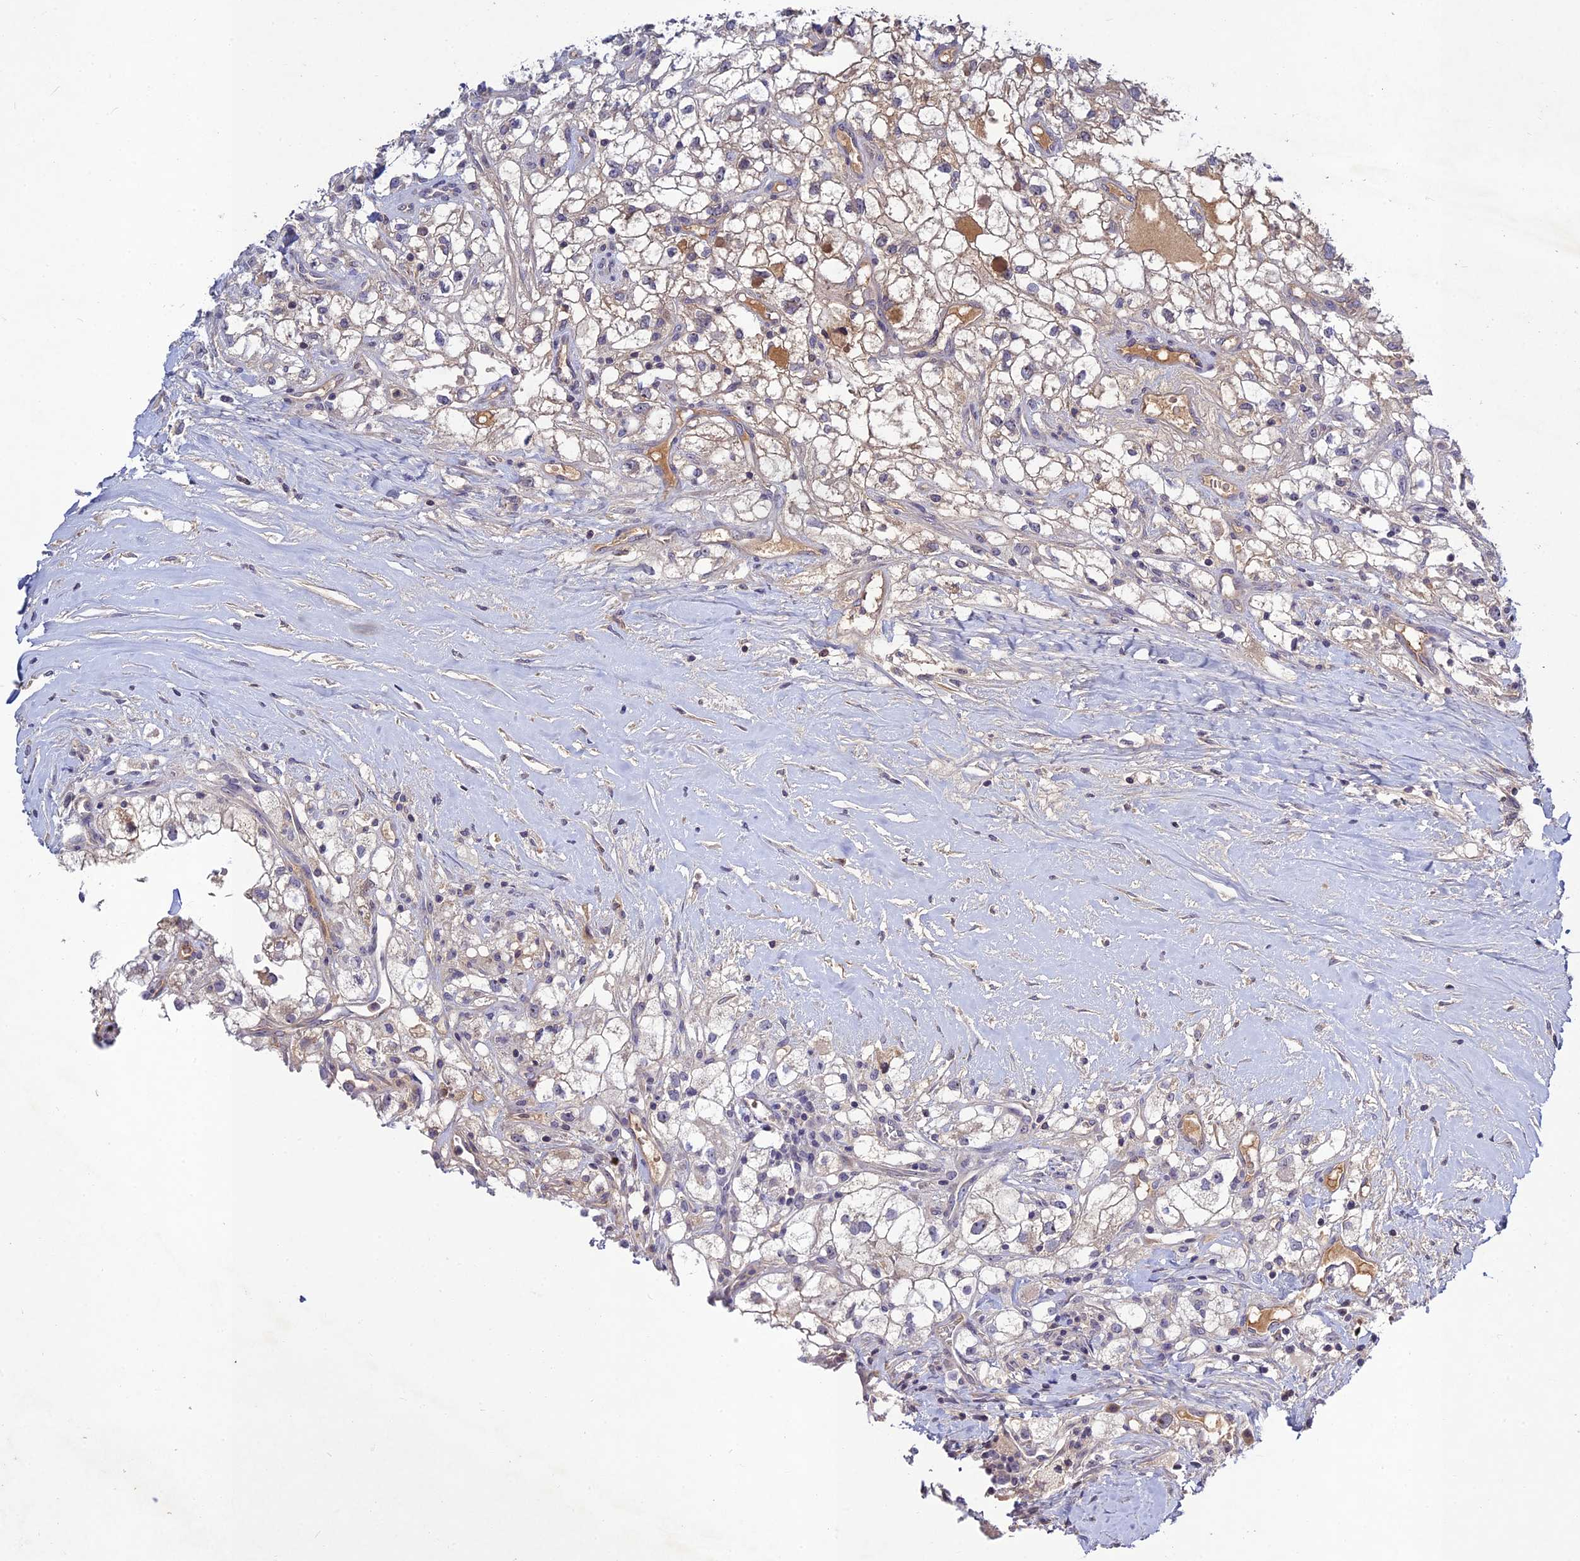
{"staining": {"intensity": "negative", "quantity": "none", "location": "none"}, "tissue": "renal cancer", "cell_type": "Tumor cells", "image_type": "cancer", "snomed": [{"axis": "morphology", "description": "Adenocarcinoma, NOS"}, {"axis": "topography", "description": "Kidney"}], "caption": "The image displays no significant positivity in tumor cells of adenocarcinoma (renal).", "gene": "CHST5", "patient": {"sex": "male", "age": 59}}